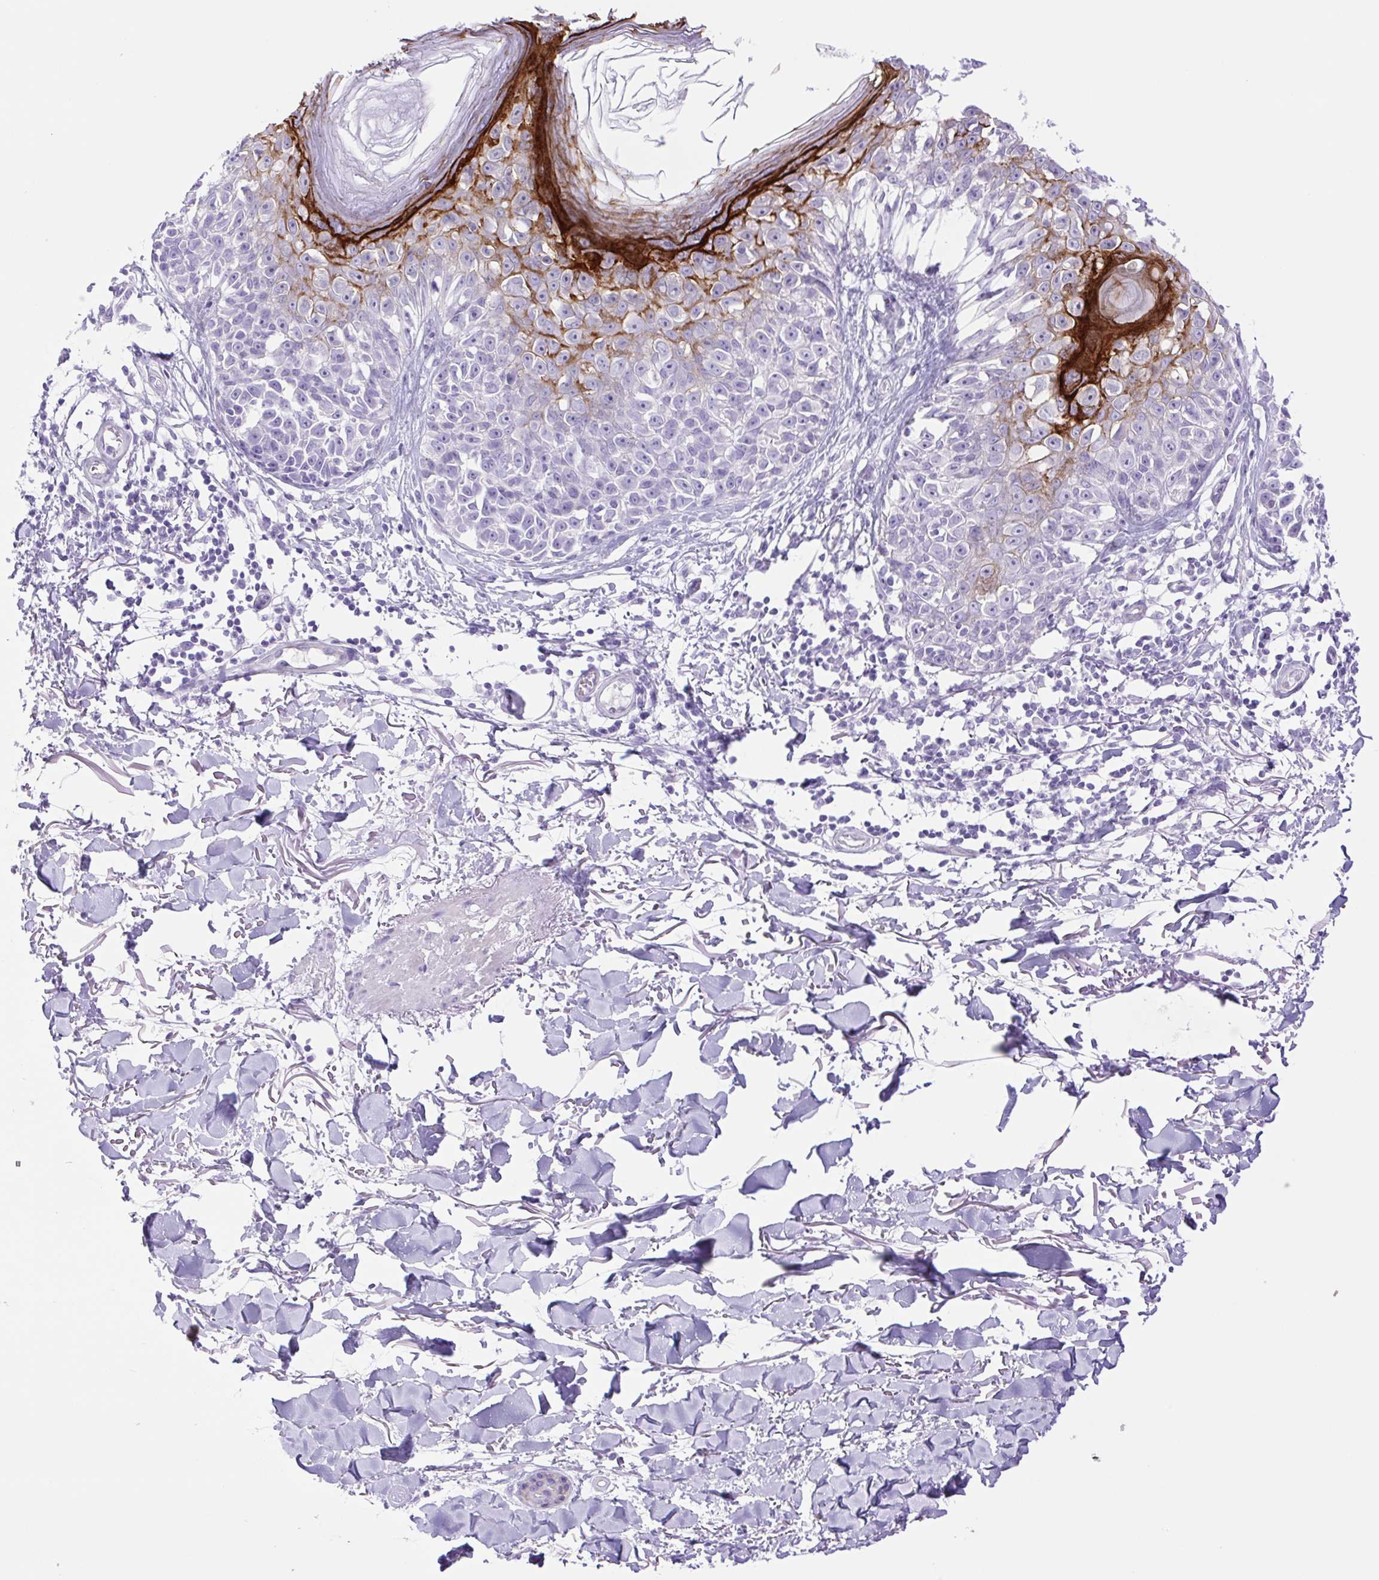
{"staining": {"intensity": "negative", "quantity": "none", "location": "none"}, "tissue": "melanoma", "cell_type": "Tumor cells", "image_type": "cancer", "snomed": [{"axis": "morphology", "description": "Malignant melanoma, NOS"}, {"axis": "topography", "description": "Skin"}], "caption": "A high-resolution image shows IHC staining of melanoma, which exhibits no significant expression in tumor cells.", "gene": "CDSN", "patient": {"sex": "male", "age": 73}}